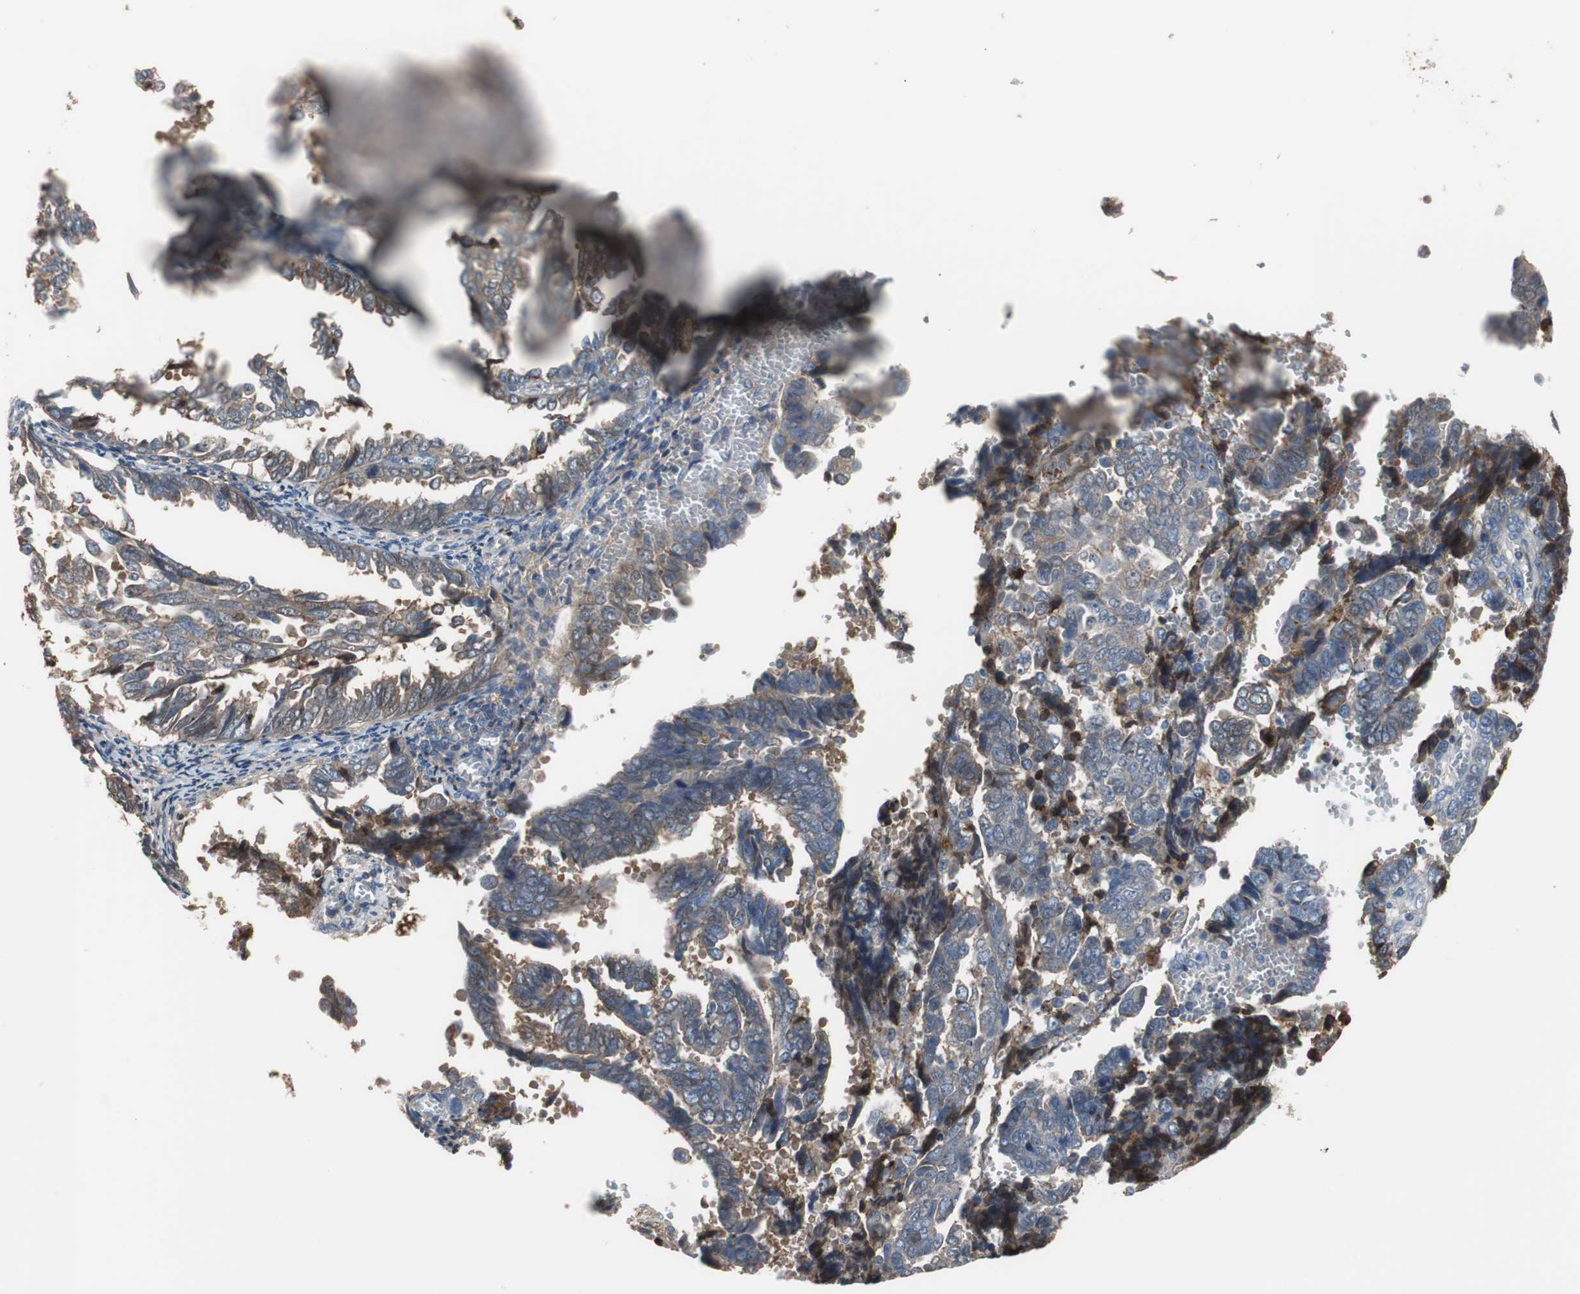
{"staining": {"intensity": "weak", "quantity": "<25%", "location": "cytoplasmic/membranous"}, "tissue": "endometrial cancer", "cell_type": "Tumor cells", "image_type": "cancer", "snomed": [{"axis": "morphology", "description": "Adenocarcinoma, NOS"}, {"axis": "topography", "description": "Endometrium"}], "caption": "Protein analysis of endometrial cancer demonstrates no significant staining in tumor cells.", "gene": "ANXA4", "patient": {"sex": "female", "age": 75}}